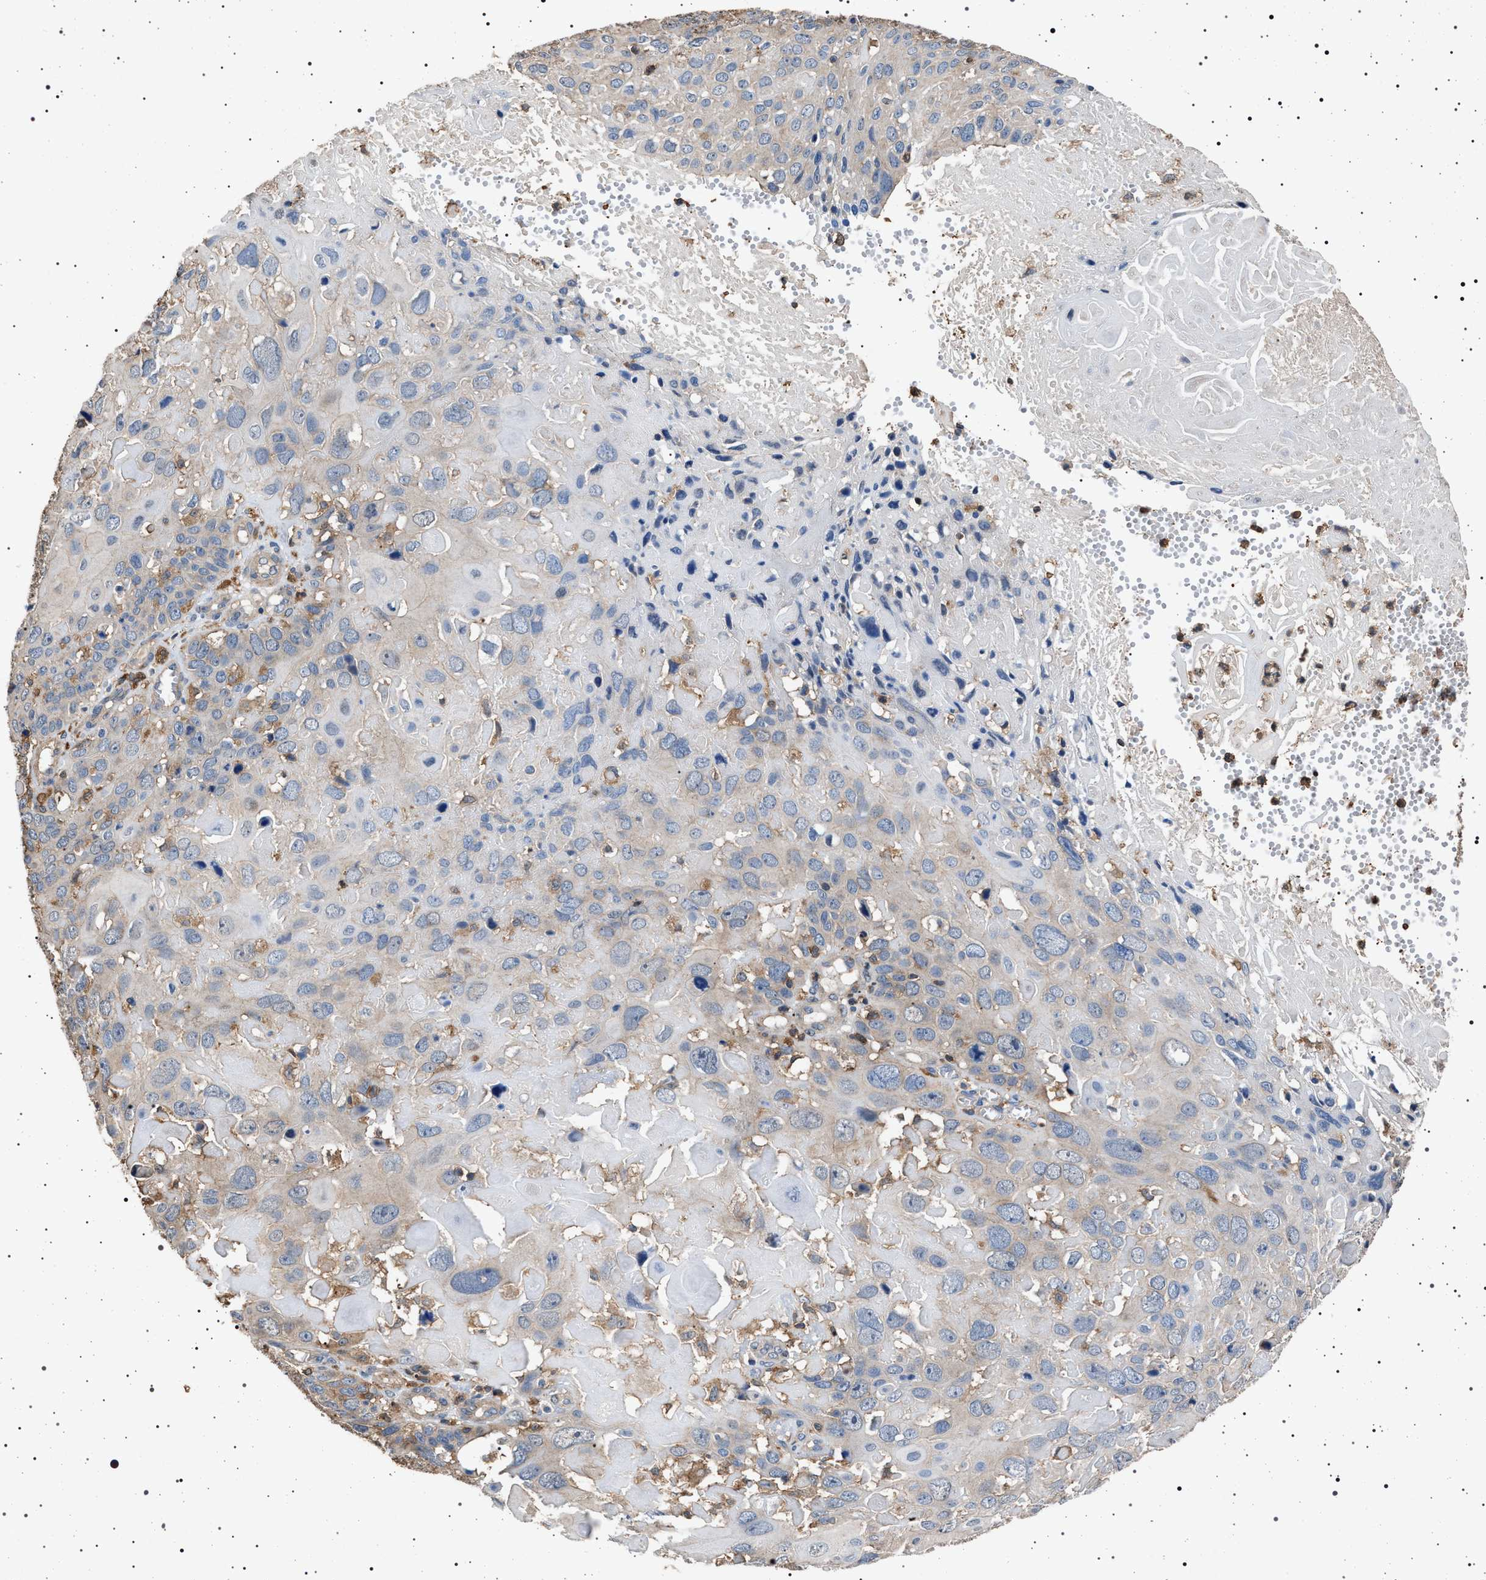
{"staining": {"intensity": "weak", "quantity": "<25%", "location": "cytoplasmic/membranous"}, "tissue": "cervical cancer", "cell_type": "Tumor cells", "image_type": "cancer", "snomed": [{"axis": "morphology", "description": "Squamous cell carcinoma, NOS"}, {"axis": "topography", "description": "Cervix"}], "caption": "Tumor cells show no significant protein expression in cervical squamous cell carcinoma. (Brightfield microscopy of DAB immunohistochemistry at high magnification).", "gene": "SMAP2", "patient": {"sex": "female", "age": 74}}